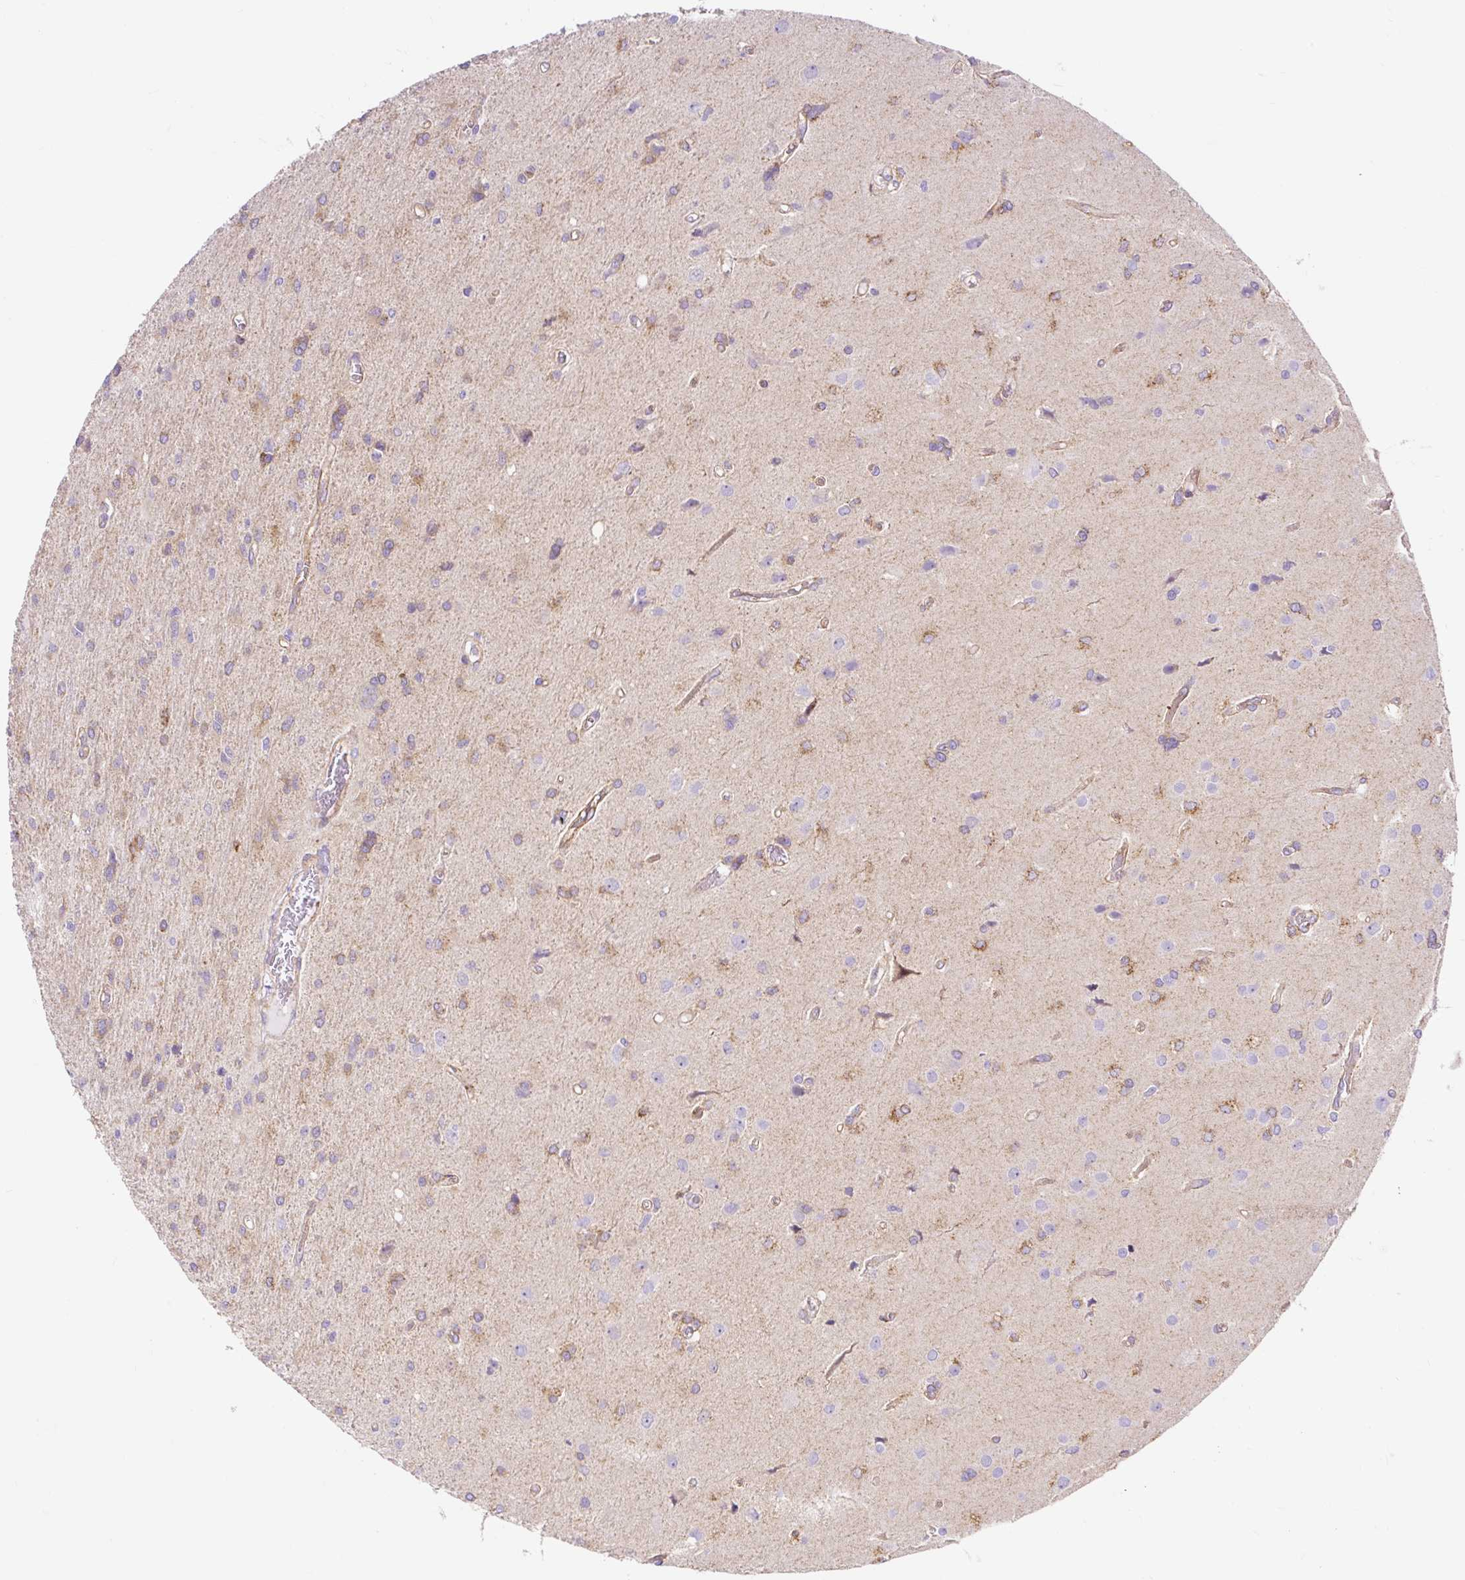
{"staining": {"intensity": "weak", "quantity": "<25%", "location": "cytoplasmic/membranous"}, "tissue": "glioma", "cell_type": "Tumor cells", "image_type": "cancer", "snomed": [{"axis": "morphology", "description": "Glioma, malignant, High grade"}, {"axis": "topography", "description": "Brain"}], "caption": "Glioma stained for a protein using IHC exhibits no expression tumor cells.", "gene": "HIP1R", "patient": {"sex": "female", "age": 70}}